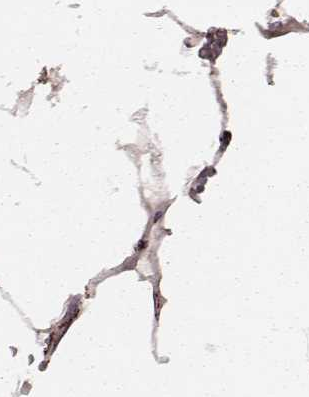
{"staining": {"intensity": "moderate", "quantity": "<25%", "location": "cytoplasmic/membranous"}, "tissue": "bone marrow", "cell_type": "Hematopoietic cells", "image_type": "normal", "snomed": [{"axis": "morphology", "description": "Normal tissue, NOS"}, {"axis": "topography", "description": "Bone marrow"}], "caption": "A photomicrograph of human bone marrow stained for a protein reveals moderate cytoplasmic/membranous brown staining in hematopoietic cells. (DAB (3,3'-diaminobenzidine) IHC, brown staining for protein, blue staining for nuclei).", "gene": "TUFM", "patient": {"sex": "female", "age": 52}}